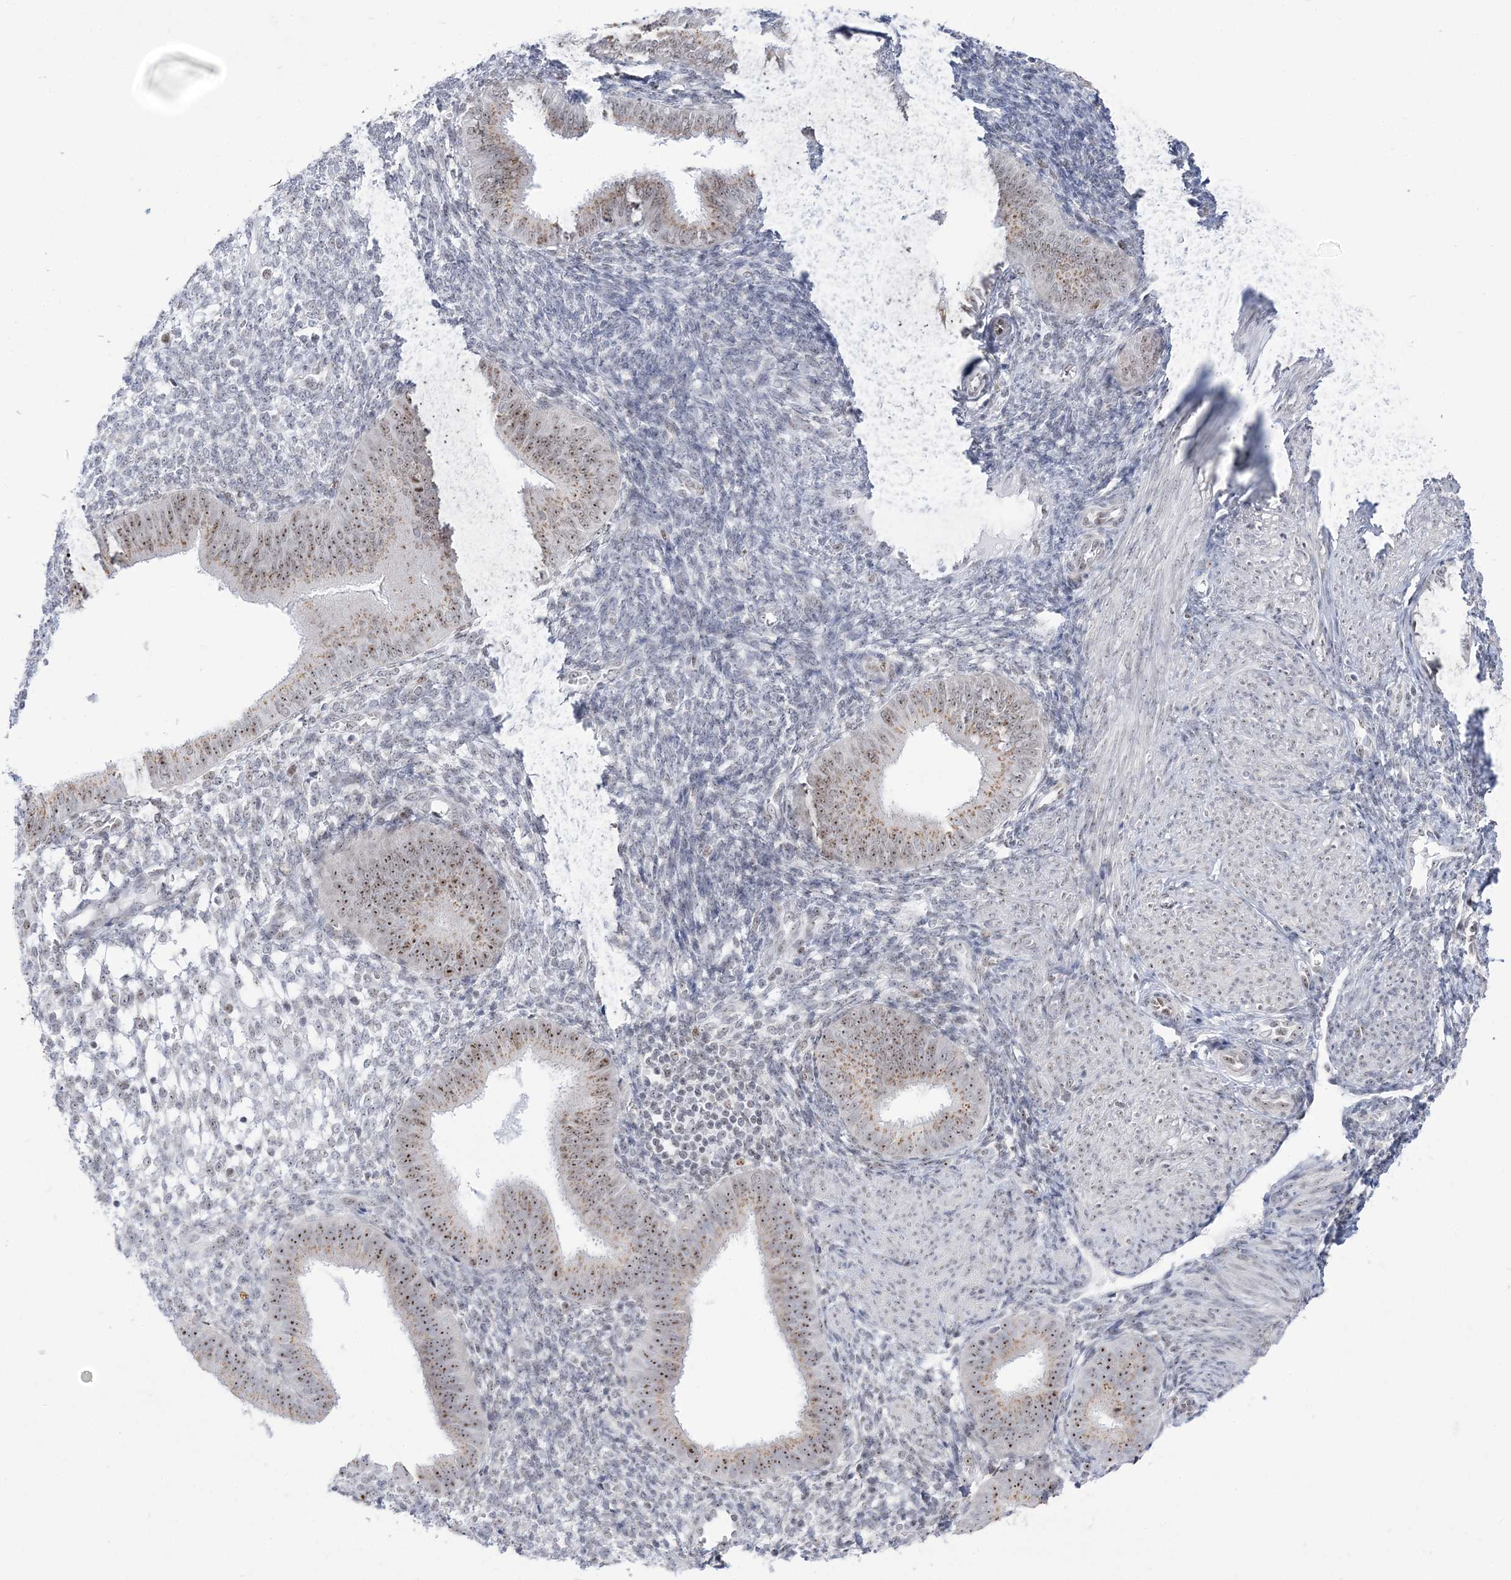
{"staining": {"intensity": "negative", "quantity": "none", "location": "none"}, "tissue": "endometrium", "cell_type": "Cells in endometrial stroma", "image_type": "normal", "snomed": [{"axis": "morphology", "description": "Normal tissue, NOS"}, {"axis": "topography", "description": "Uterus"}, {"axis": "topography", "description": "Endometrium"}], "caption": "IHC of unremarkable endometrium demonstrates no staining in cells in endometrial stroma.", "gene": "DDX21", "patient": {"sex": "female", "age": 48}}